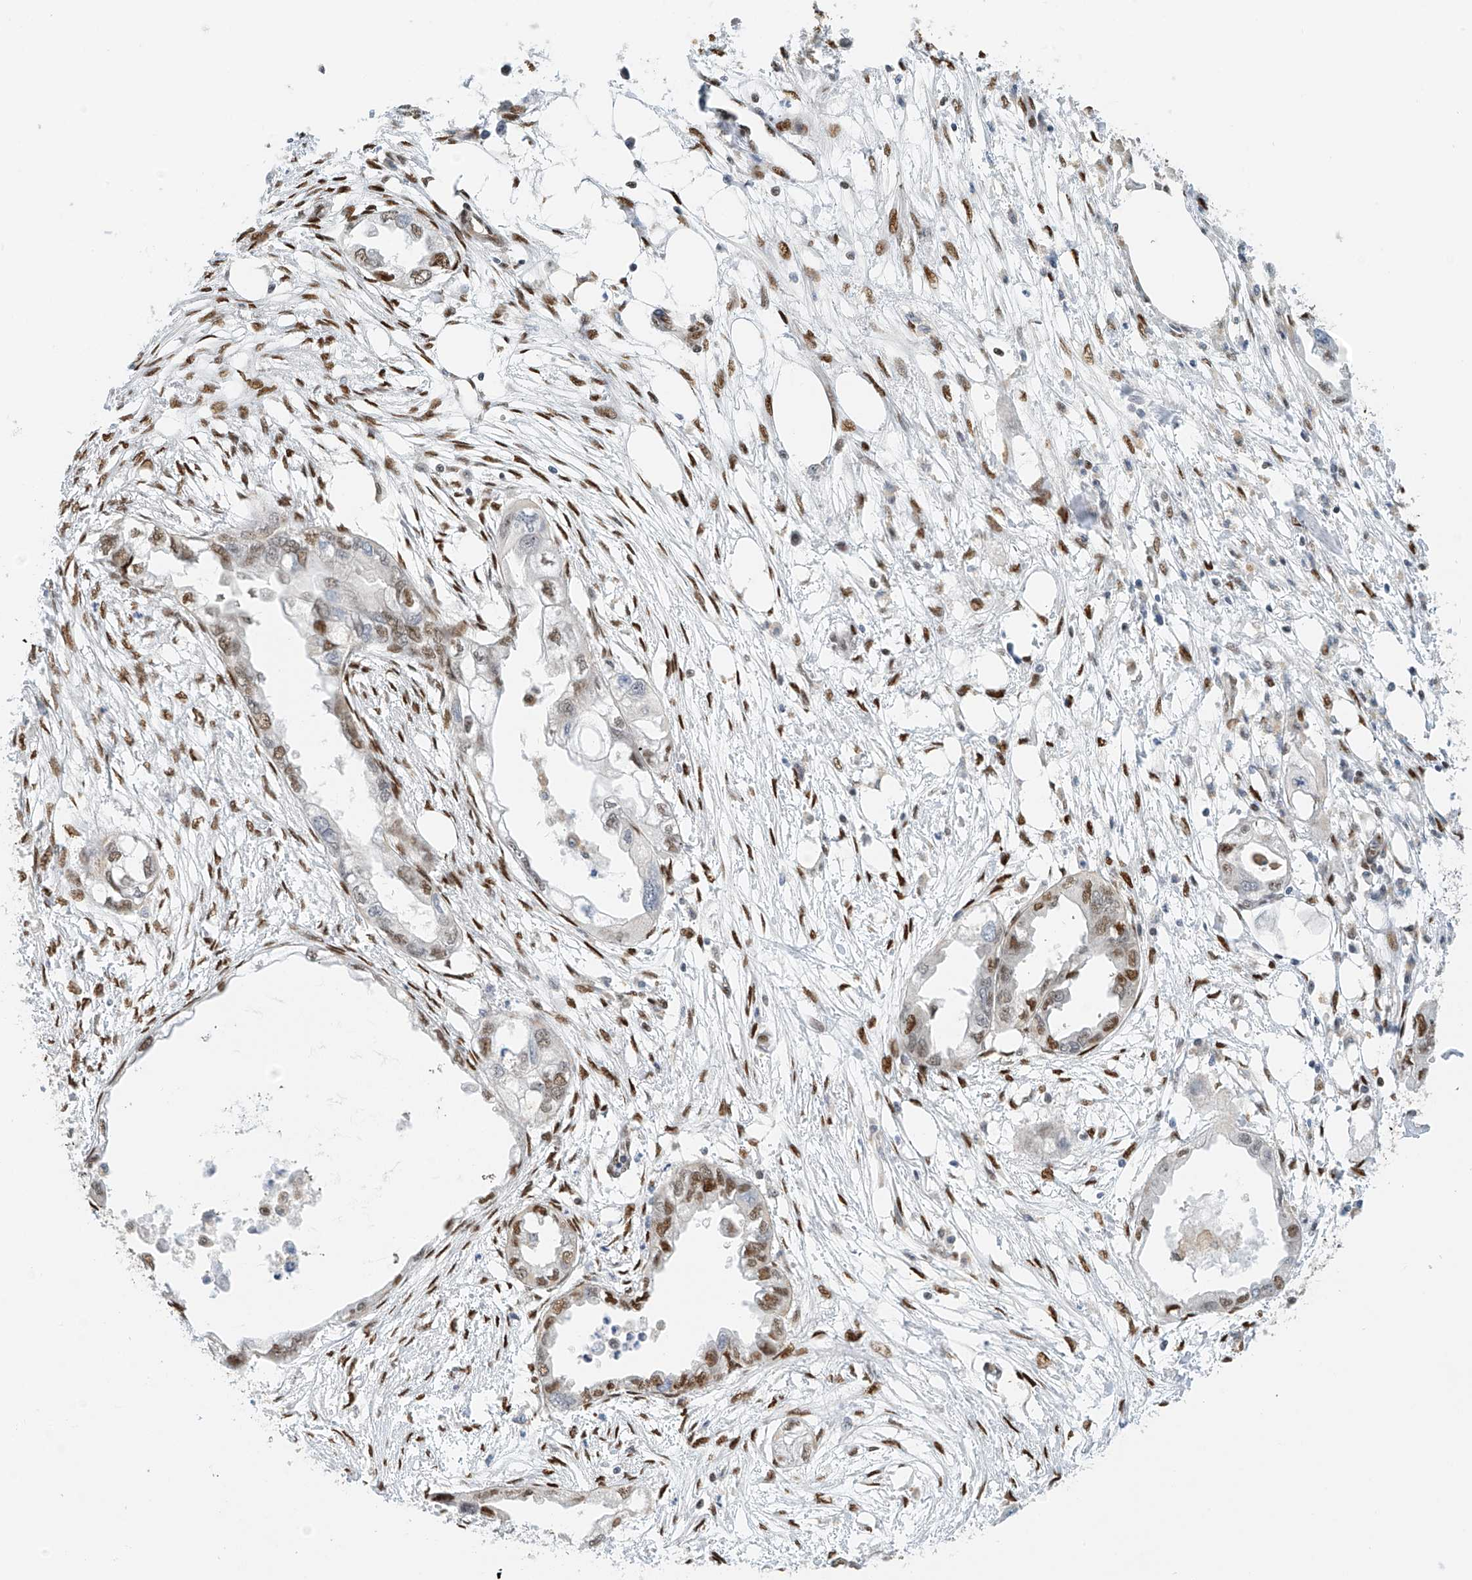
{"staining": {"intensity": "moderate", "quantity": "25%-75%", "location": "nuclear"}, "tissue": "endometrial cancer", "cell_type": "Tumor cells", "image_type": "cancer", "snomed": [{"axis": "morphology", "description": "Adenocarcinoma, NOS"}, {"axis": "morphology", "description": "Adenocarcinoma, metastatic, NOS"}, {"axis": "topography", "description": "Adipose tissue"}, {"axis": "topography", "description": "Endometrium"}], "caption": "Brown immunohistochemical staining in endometrial cancer demonstrates moderate nuclear expression in about 25%-75% of tumor cells.", "gene": "ZNF514", "patient": {"sex": "female", "age": 67}}